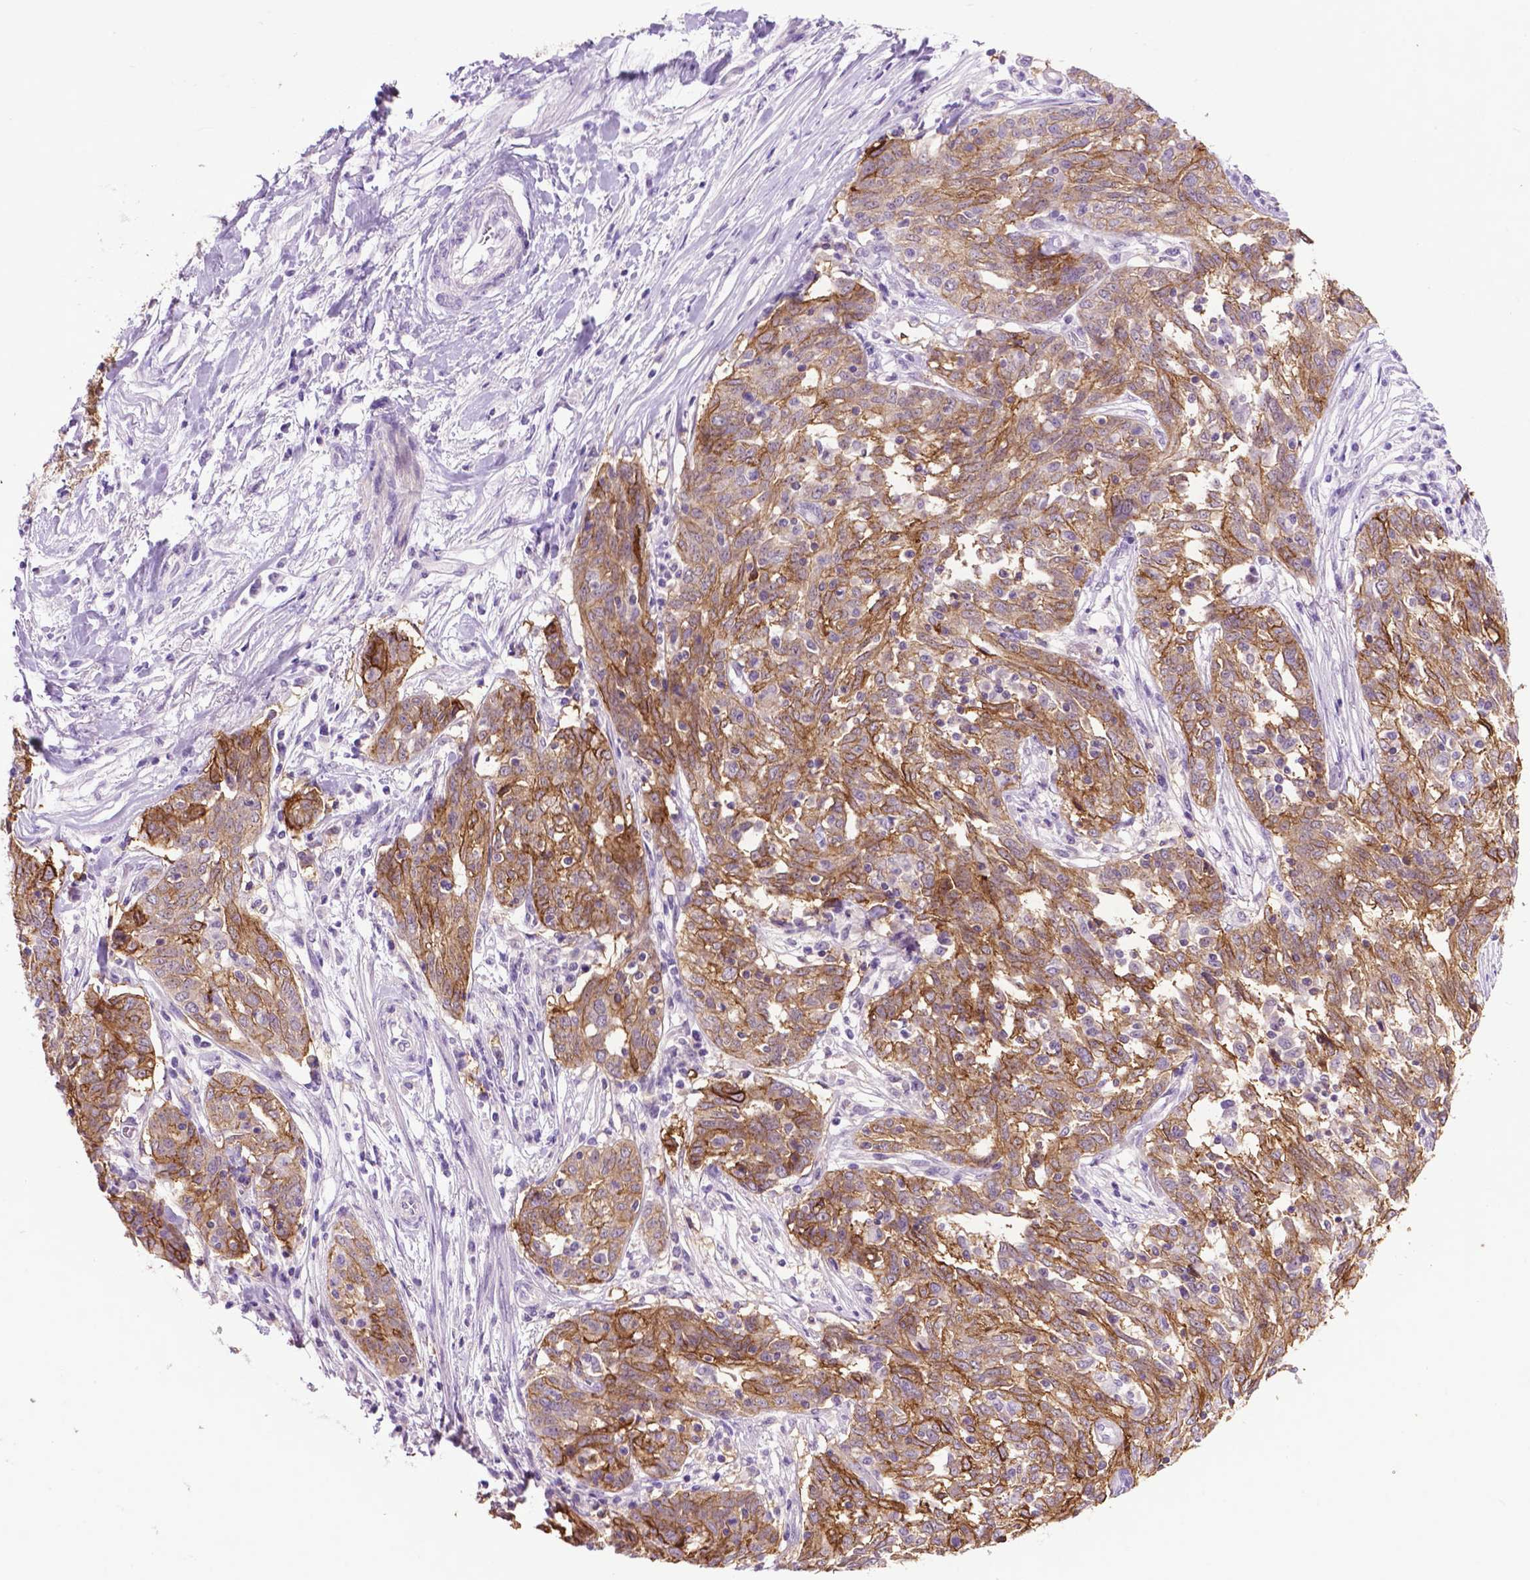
{"staining": {"intensity": "moderate", "quantity": ">75%", "location": "cytoplasmic/membranous"}, "tissue": "ovarian cancer", "cell_type": "Tumor cells", "image_type": "cancer", "snomed": [{"axis": "morphology", "description": "Cystadenocarcinoma, serous, NOS"}, {"axis": "topography", "description": "Ovary"}], "caption": "Protein positivity by IHC demonstrates moderate cytoplasmic/membranous positivity in about >75% of tumor cells in ovarian cancer (serous cystadenocarcinoma).", "gene": "TACSTD2", "patient": {"sex": "female", "age": 67}}